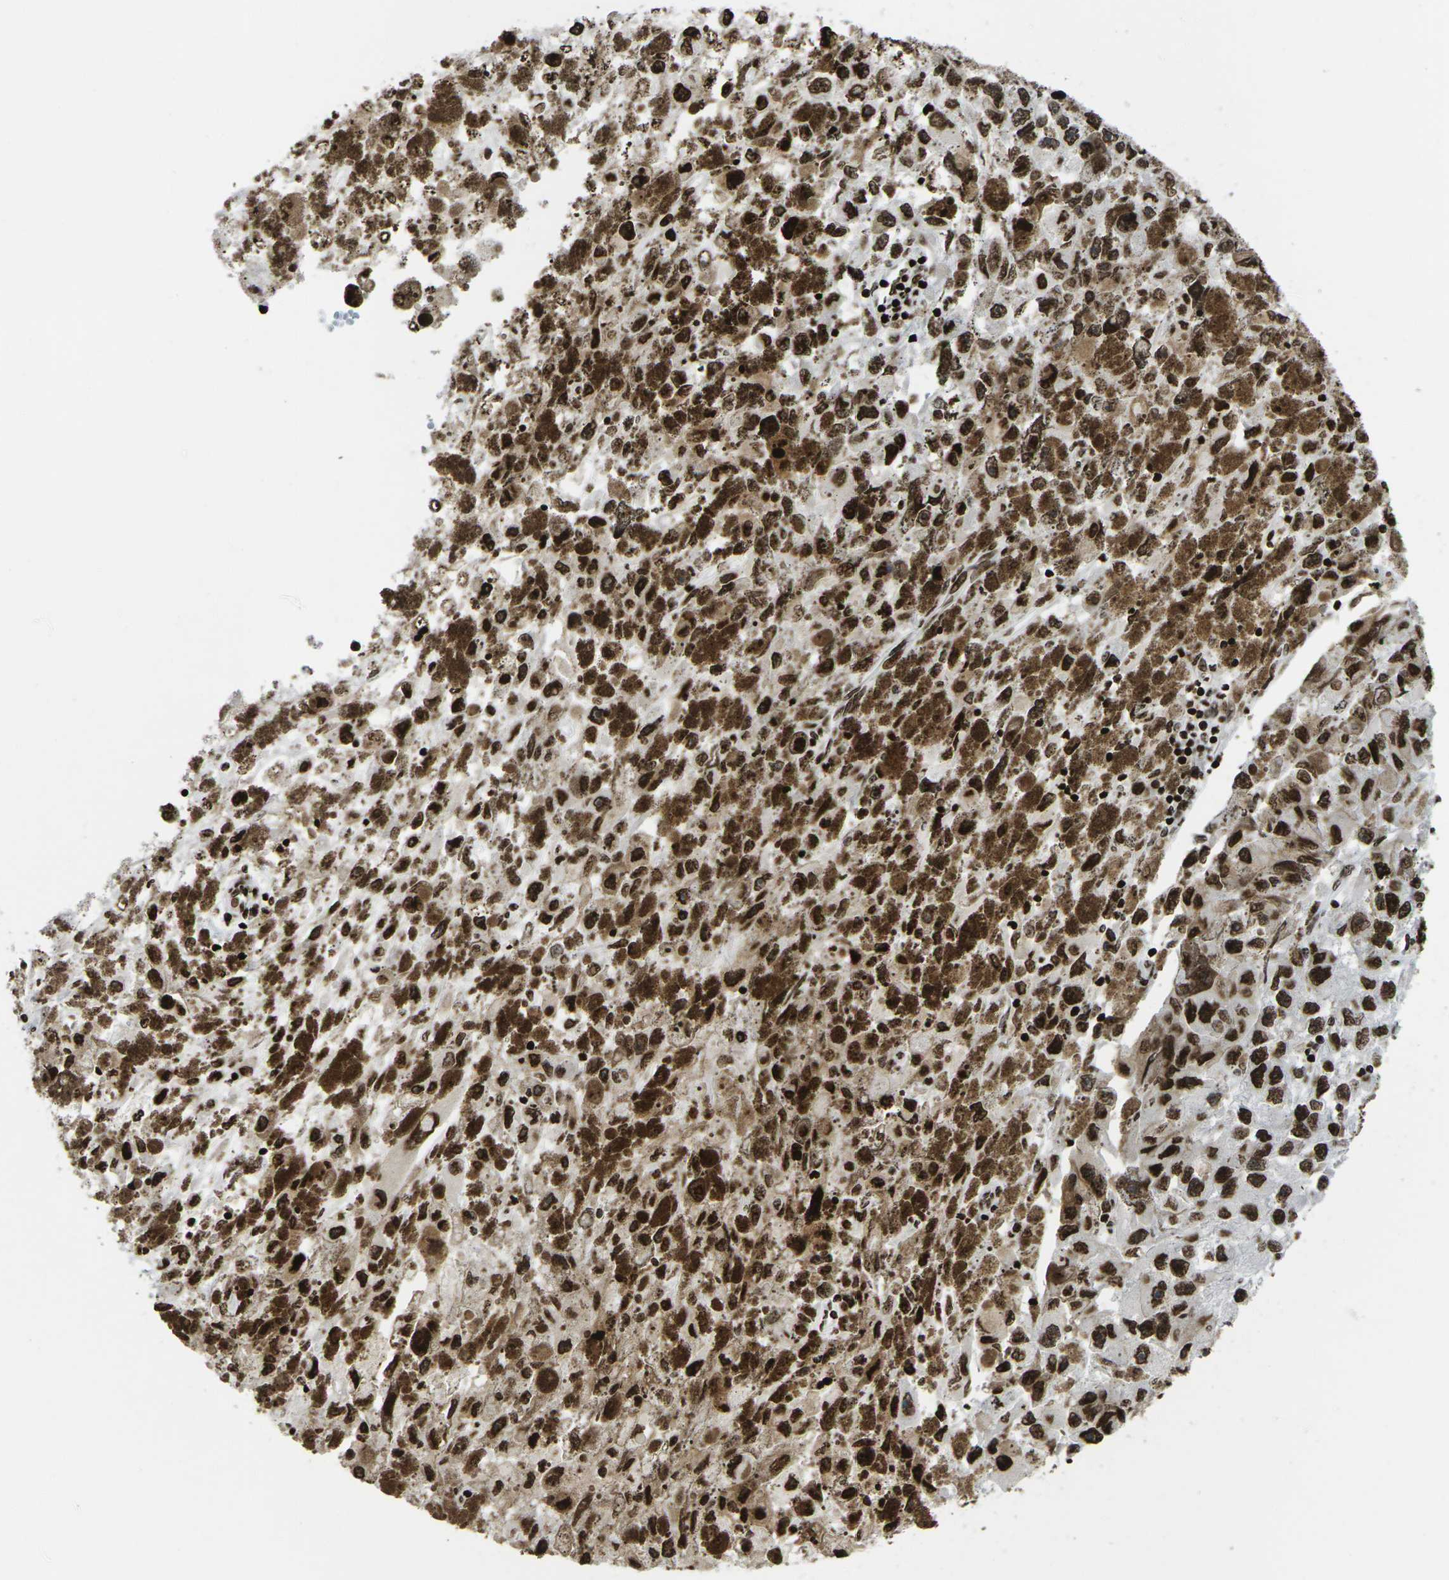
{"staining": {"intensity": "strong", "quantity": ">75%", "location": "cytoplasmic/membranous,nuclear"}, "tissue": "melanoma", "cell_type": "Tumor cells", "image_type": "cancer", "snomed": [{"axis": "morphology", "description": "Malignant melanoma, NOS"}, {"axis": "topography", "description": "Skin"}], "caption": "Melanoma stained for a protein (brown) reveals strong cytoplasmic/membranous and nuclear positive positivity in about >75% of tumor cells.", "gene": "H1-4", "patient": {"sex": "female", "age": 104}}